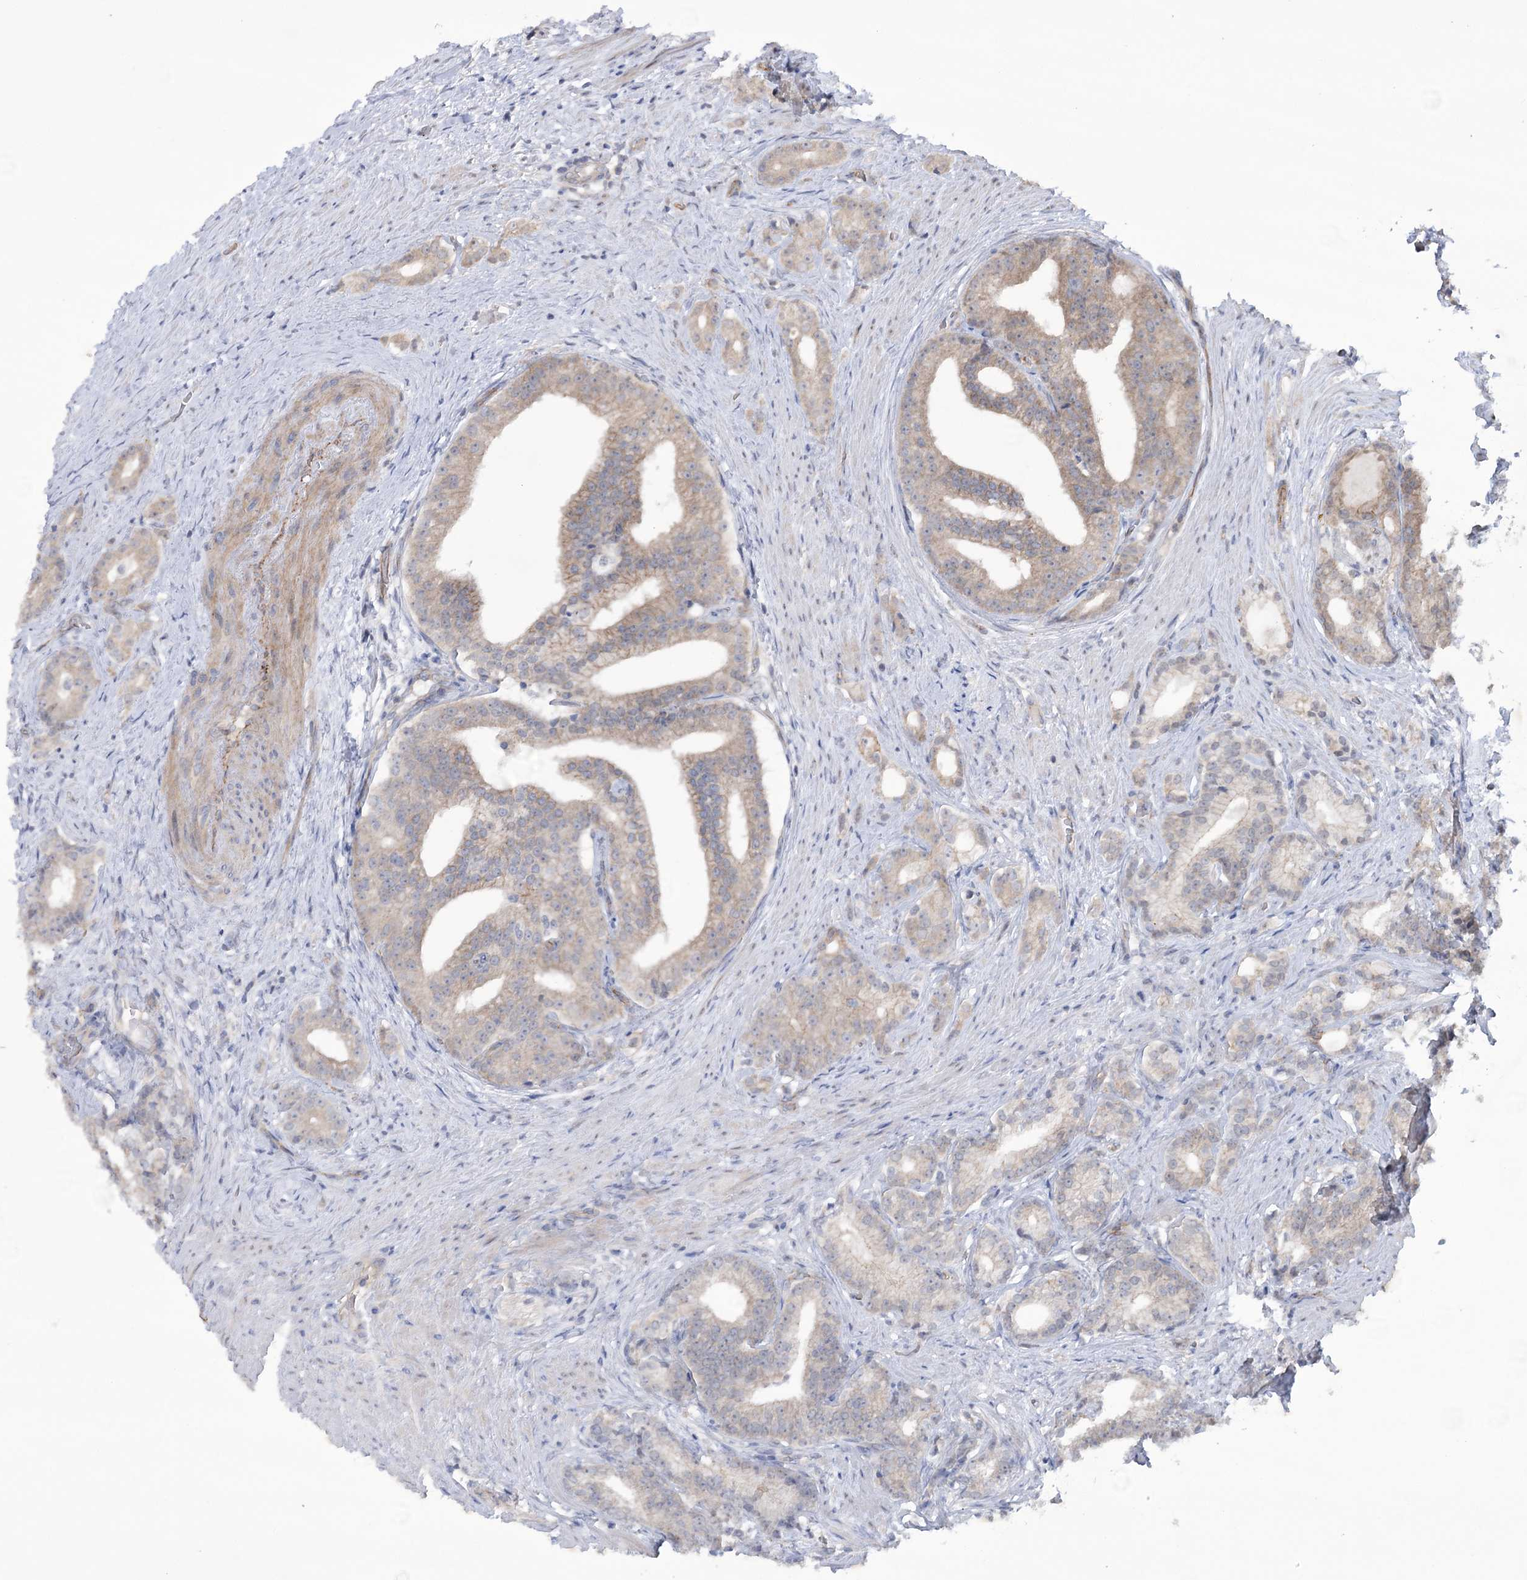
{"staining": {"intensity": "weak", "quantity": "<25%", "location": "cytoplasmic/membranous"}, "tissue": "prostate cancer", "cell_type": "Tumor cells", "image_type": "cancer", "snomed": [{"axis": "morphology", "description": "Adenocarcinoma, Low grade"}, {"axis": "topography", "description": "Prostate"}], "caption": "IHC image of prostate cancer (low-grade adenocarcinoma) stained for a protein (brown), which reveals no expression in tumor cells. (IHC, brightfield microscopy, high magnification).", "gene": "TRIM71", "patient": {"sex": "male", "age": 71}}